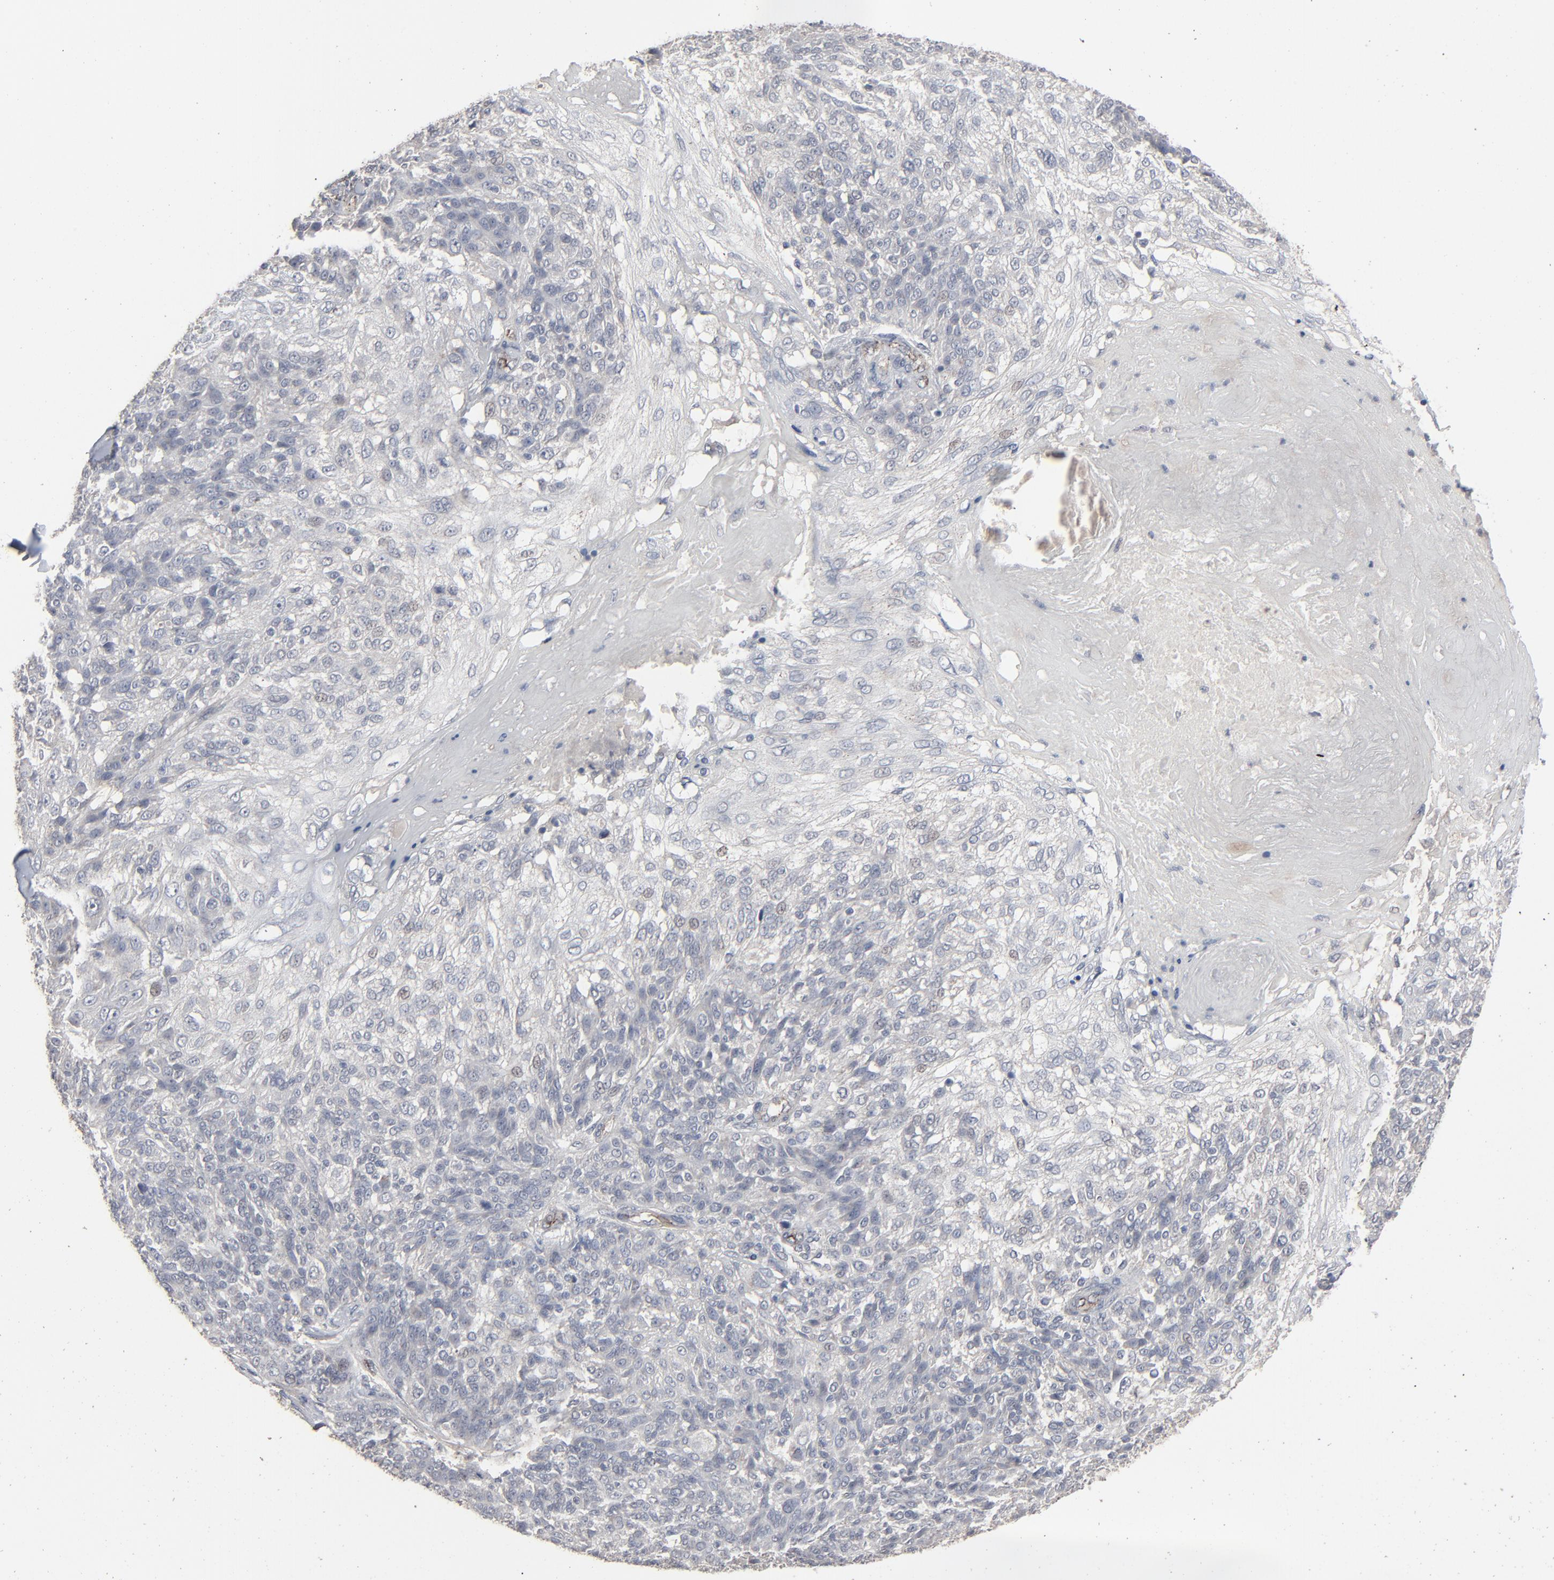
{"staining": {"intensity": "negative", "quantity": "none", "location": "none"}, "tissue": "skin cancer", "cell_type": "Tumor cells", "image_type": "cancer", "snomed": [{"axis": "morphology", "description": "Normal tissue, NOS"}, {"axis": "morphology", "description": "Squamous cell carcinoma, NOS"}, {"axis": "topography", "description": "Skin"}], "caption": "Immunohistochemical staining of skin cancer reveals no significant staining in tumor cells.", "gene": "JAM3", "patient": {"sex": "female", "age": 83}}